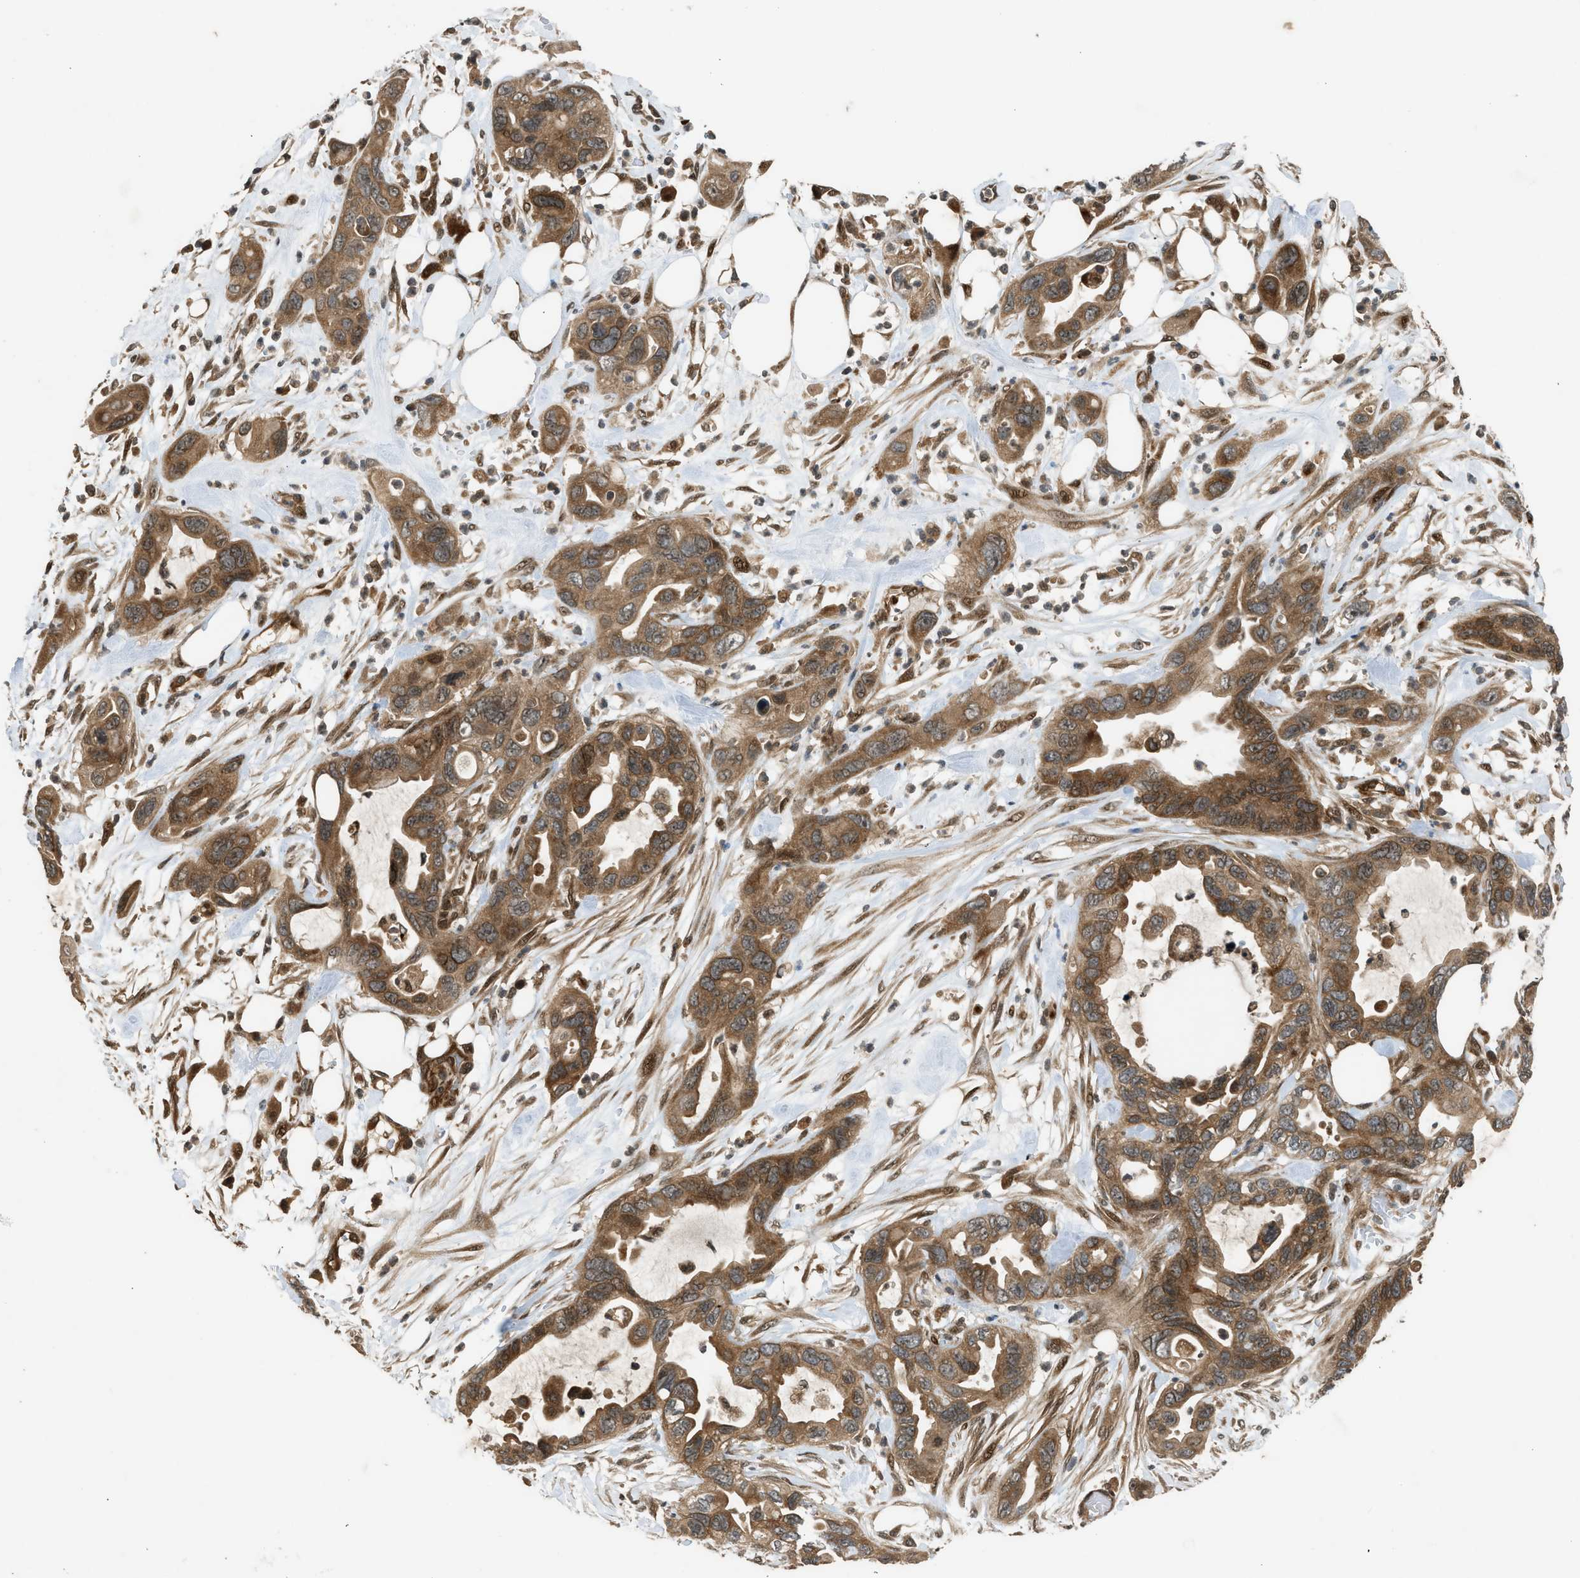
{"staining": {"intensity": "moderate", "quantity": ">75%", "location": "cytoplasmic/membranous"}, "tissue": "pancreatic cancer", "cell_type": "Tumor cells", "image_type": "cancer", "snomed": [{"axis": "morphology", "description": "Adenocarcinoma, NOS"}, {"axis": "topography", "description": "Pancreas"}], "caption": "Pancreatic cancer was stained to show a protein in brown. There is medium levels of moderate cytoplasmic/membranous positivity in about >75% of tumor cells. (Stains: DAB (3,3'-diaminobenzidine) in brown, nuclei in blue, Microscopy: brightfield microscopy at high magnification).", "gene": "TXNL1", "patient": {"sex": "female", "age": 71}}